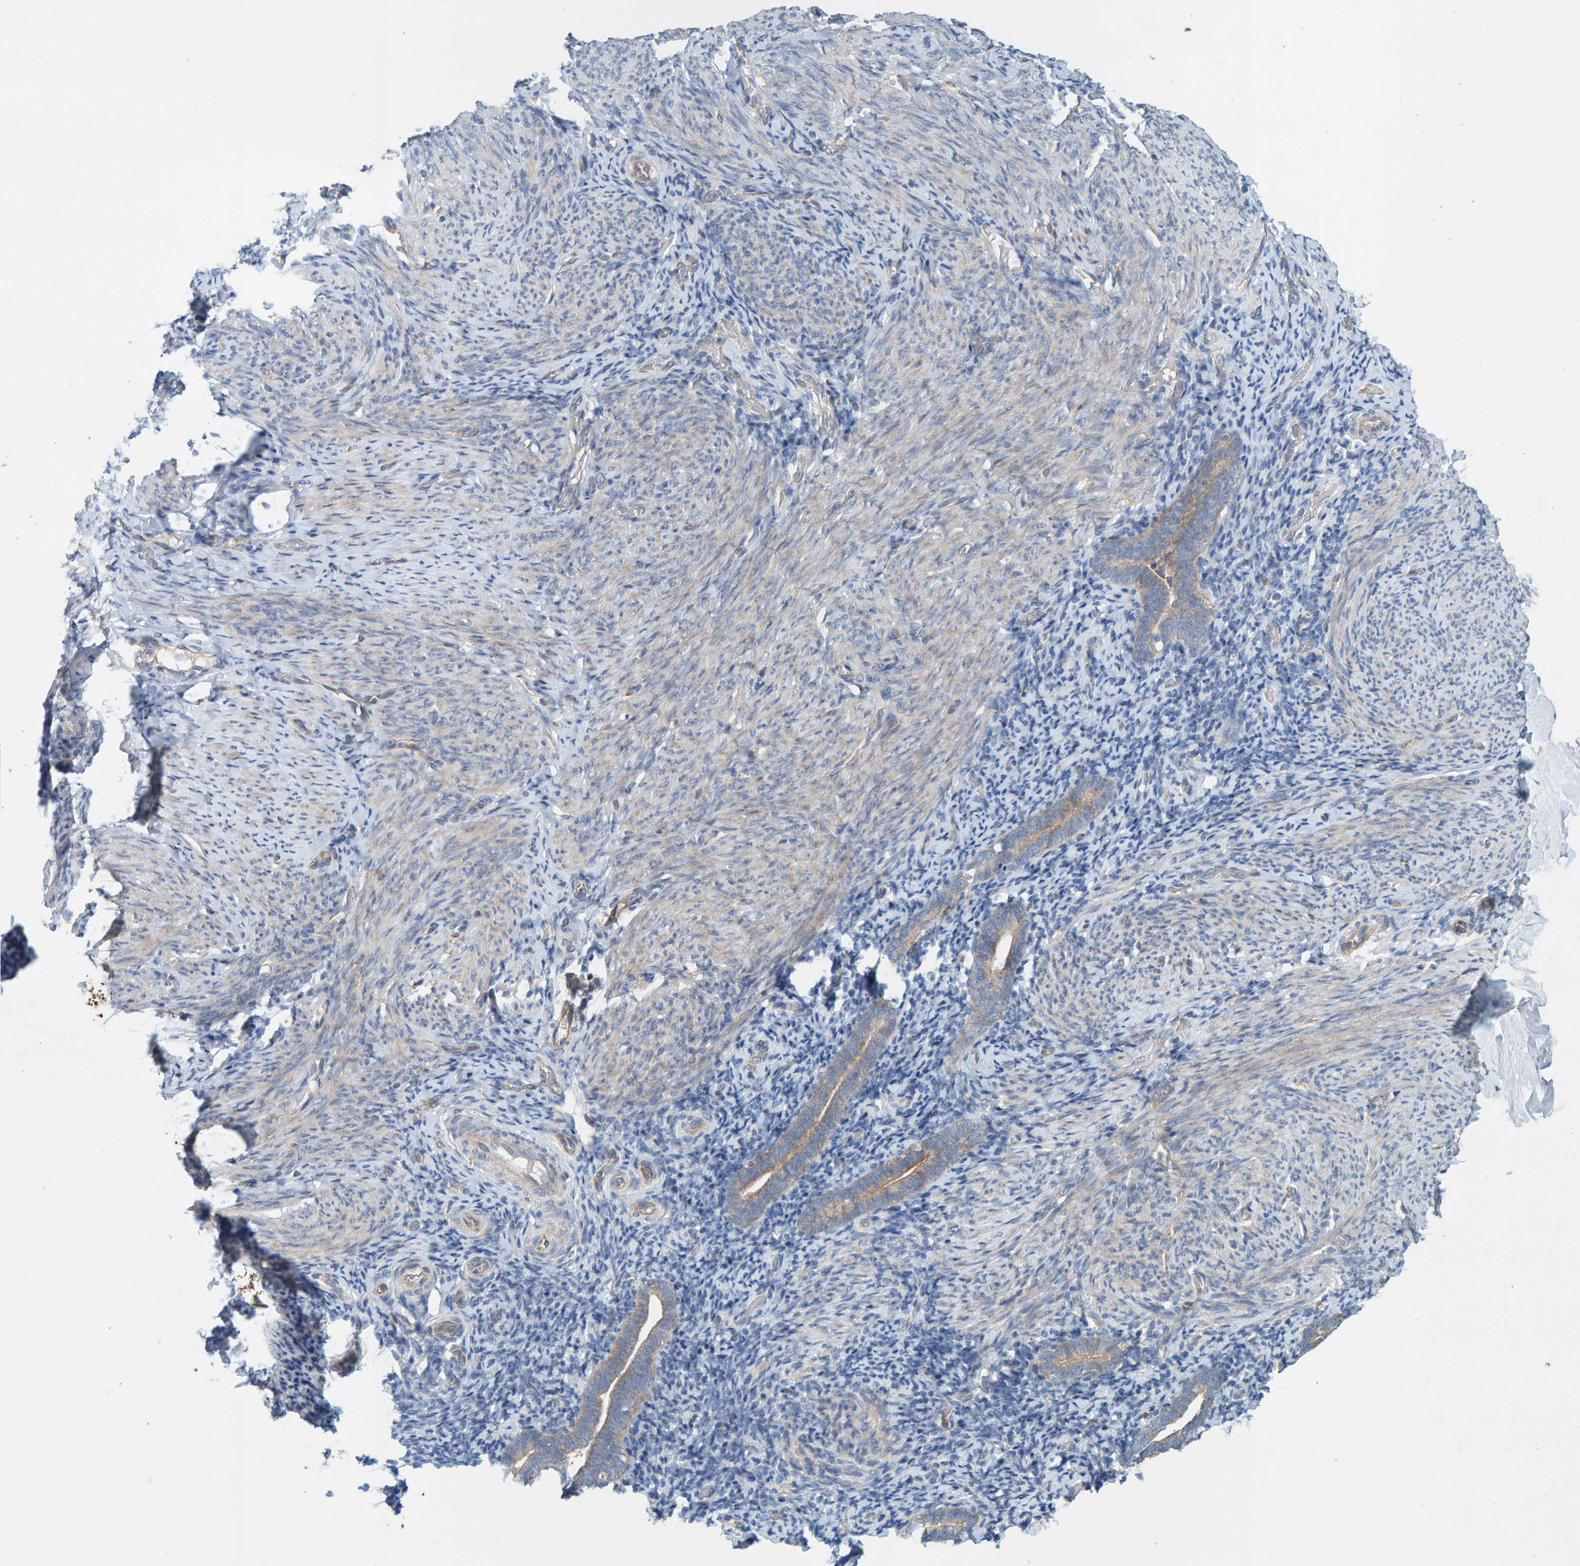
{"staining": {"intensity": "negative", "quantity": "none", "location": "none"}, "tissue": "endometrium", "cell_type": "Cells in endometrial stroma", "image_type": "normal", "snomed": [{"axis": "morphology", "description": "Normal tissue, NOS"}, {"axis": "topography", "description": "Endometrium"}], "caption": "Histopathology image shows no protein expression in cells in endometrial stroma of unremarkable endometrium.", "gene": "CCM2", "patient": {"sex": "female", "age": 51}}